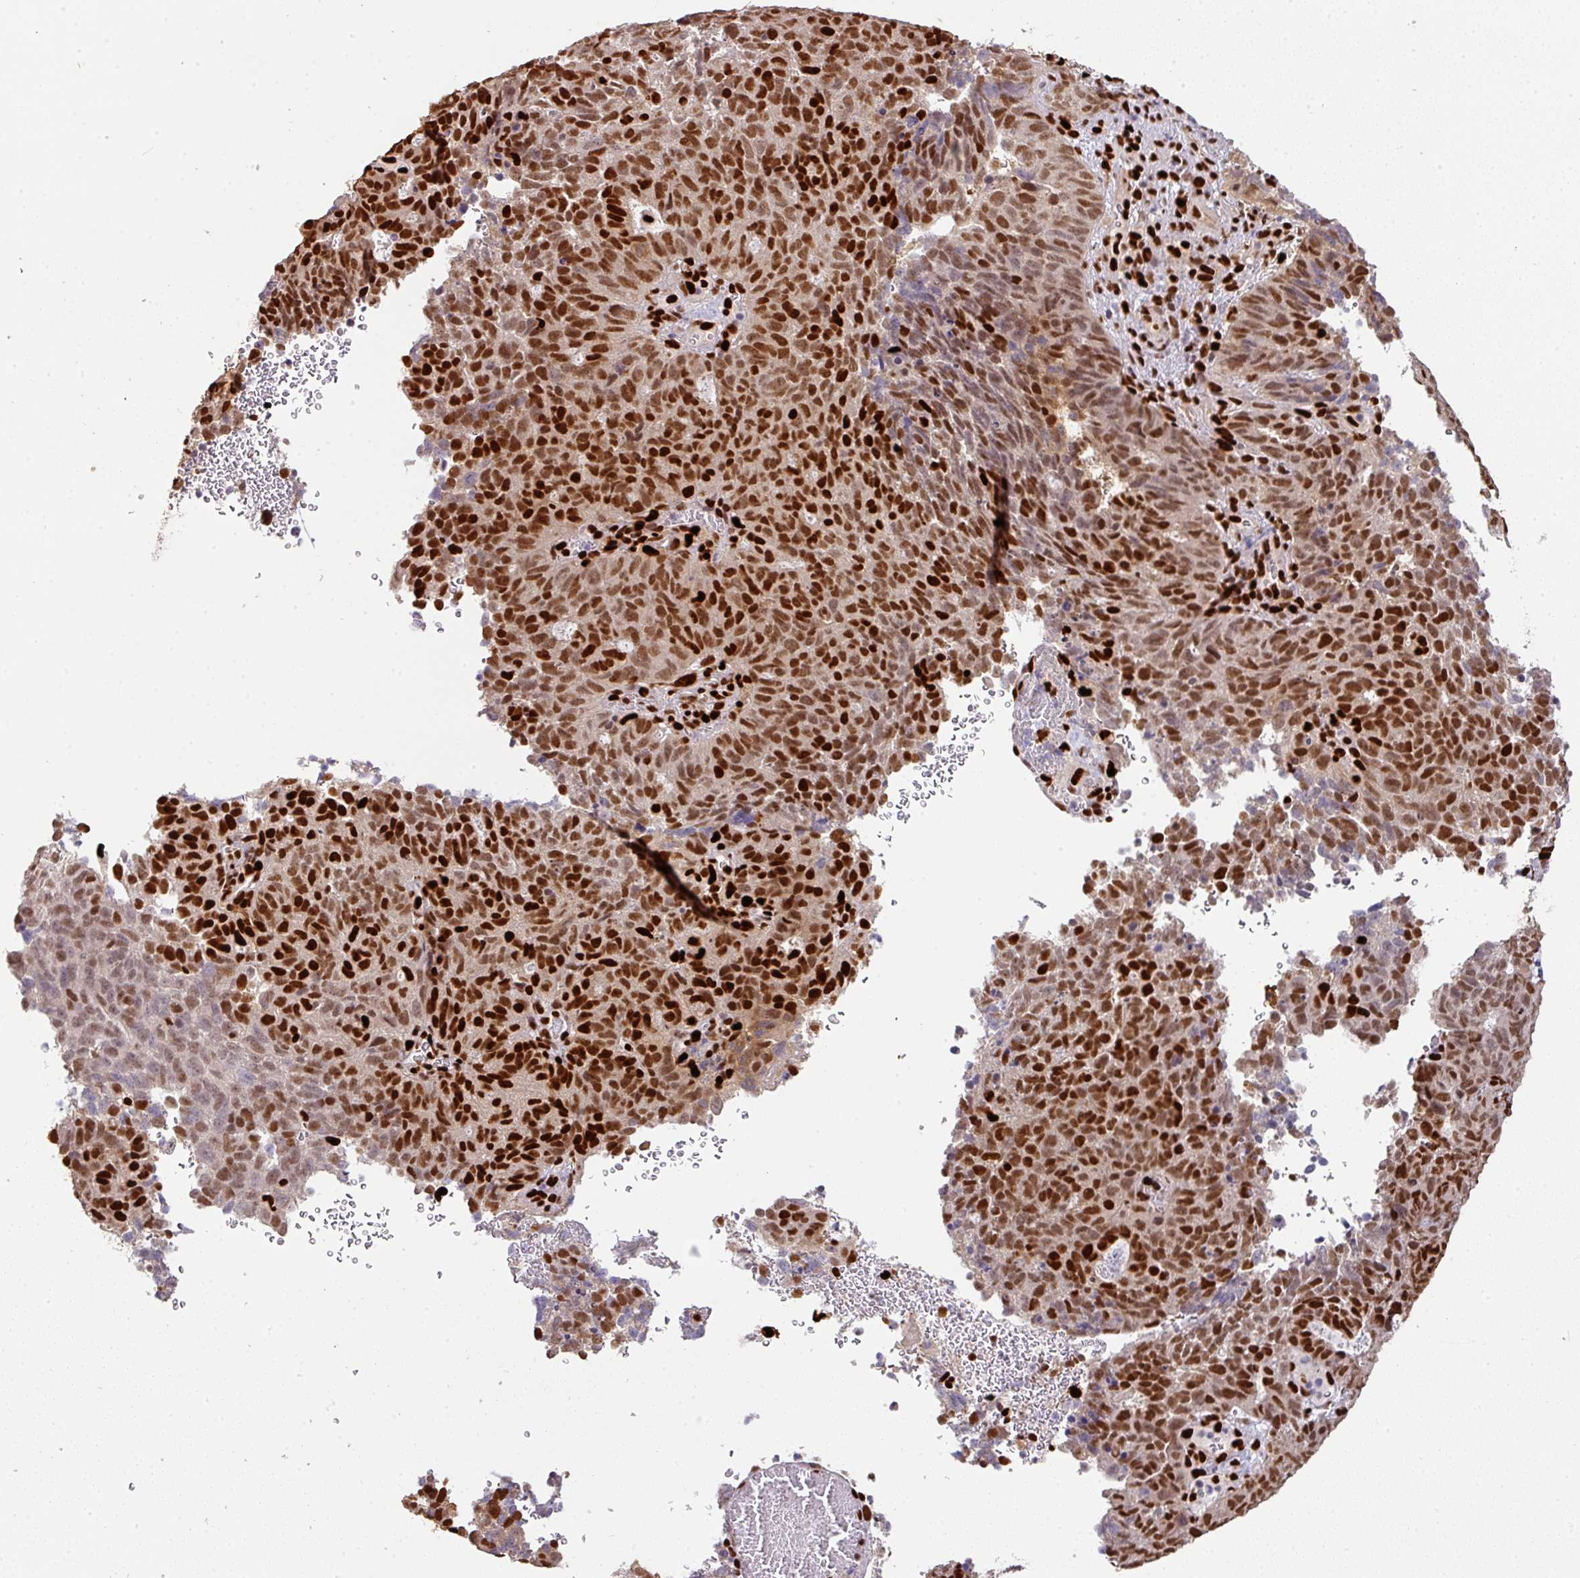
{"staining": {"intensity": "strong", "quantity": ">75%", "location": "nuclear"}, "tissue": "cervical cancer", "cell_type": "Tumor cells", "image_type": "cancer", "snomed": [{"axis": "morphology", "description": "Adenocarcinoma, NOS"}, {"axis": "topography", "description": "Cervix"}], "caption": "A micrograph of cervical cancer stained for a protein demonstrates strong nuclear brown staining in tumor cells.", "gene": "SAMHD1", "patient": {"sex": "female", "age": 38}}